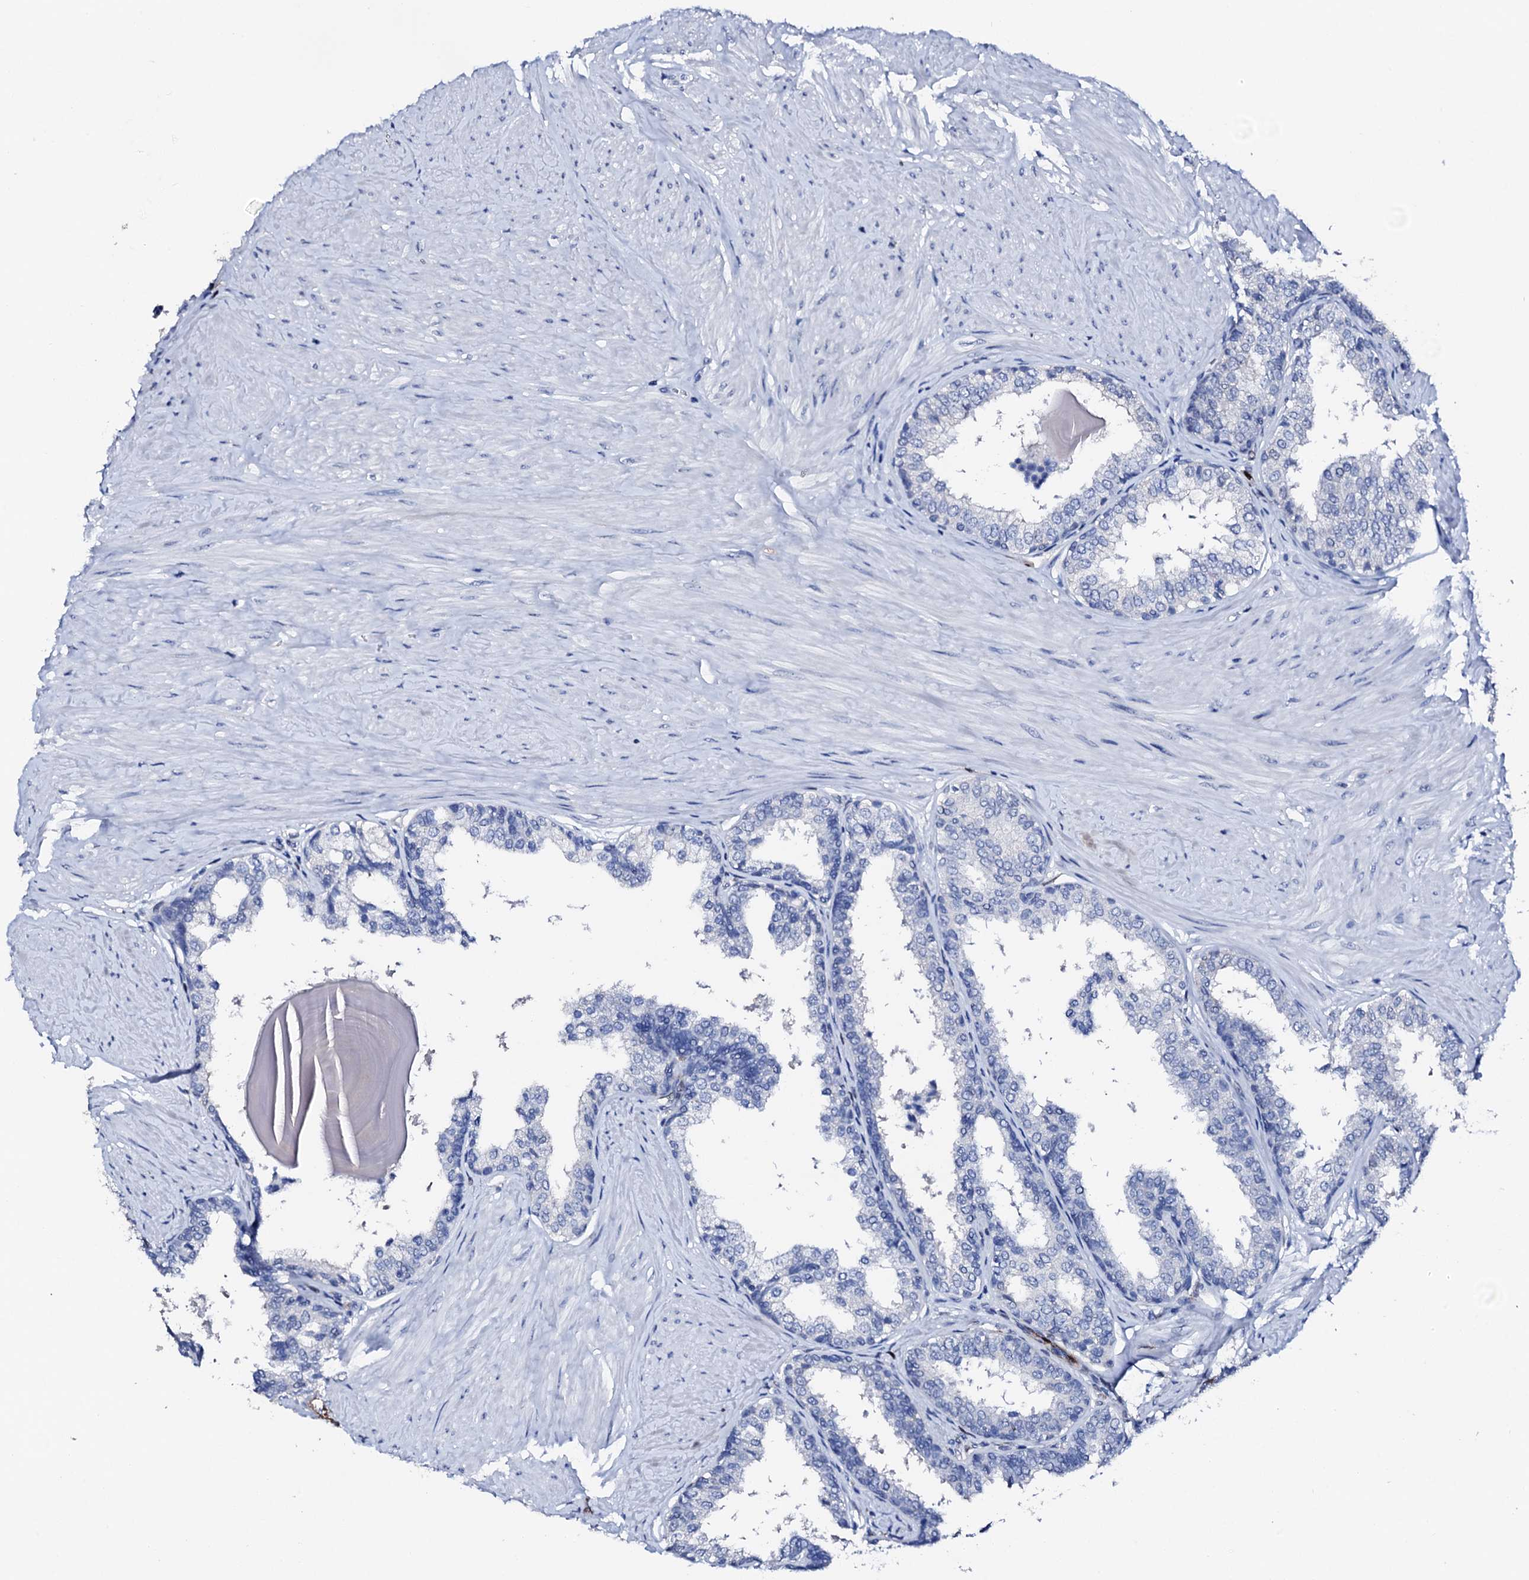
{"staining": {"intensity": "negative", "quantity": "none", "location": "none"}, "tissue": "prostate", "cell_type": "Glandular cells", "image_type": "normal", "snomed": [{"axis": "morphology", "description": "Normal tissue, NOS"}, {"axis": "topography", "description": "Prostate"}], "caption": "Glandular cells are negative for brown protein staining in unremarkable prostate. (DAB (3,3'-diaminobenzidine) IHC with hematoxylin counter stain).", "gene": "NRIP2", "patient": {"sex": "male", "age": 48}}